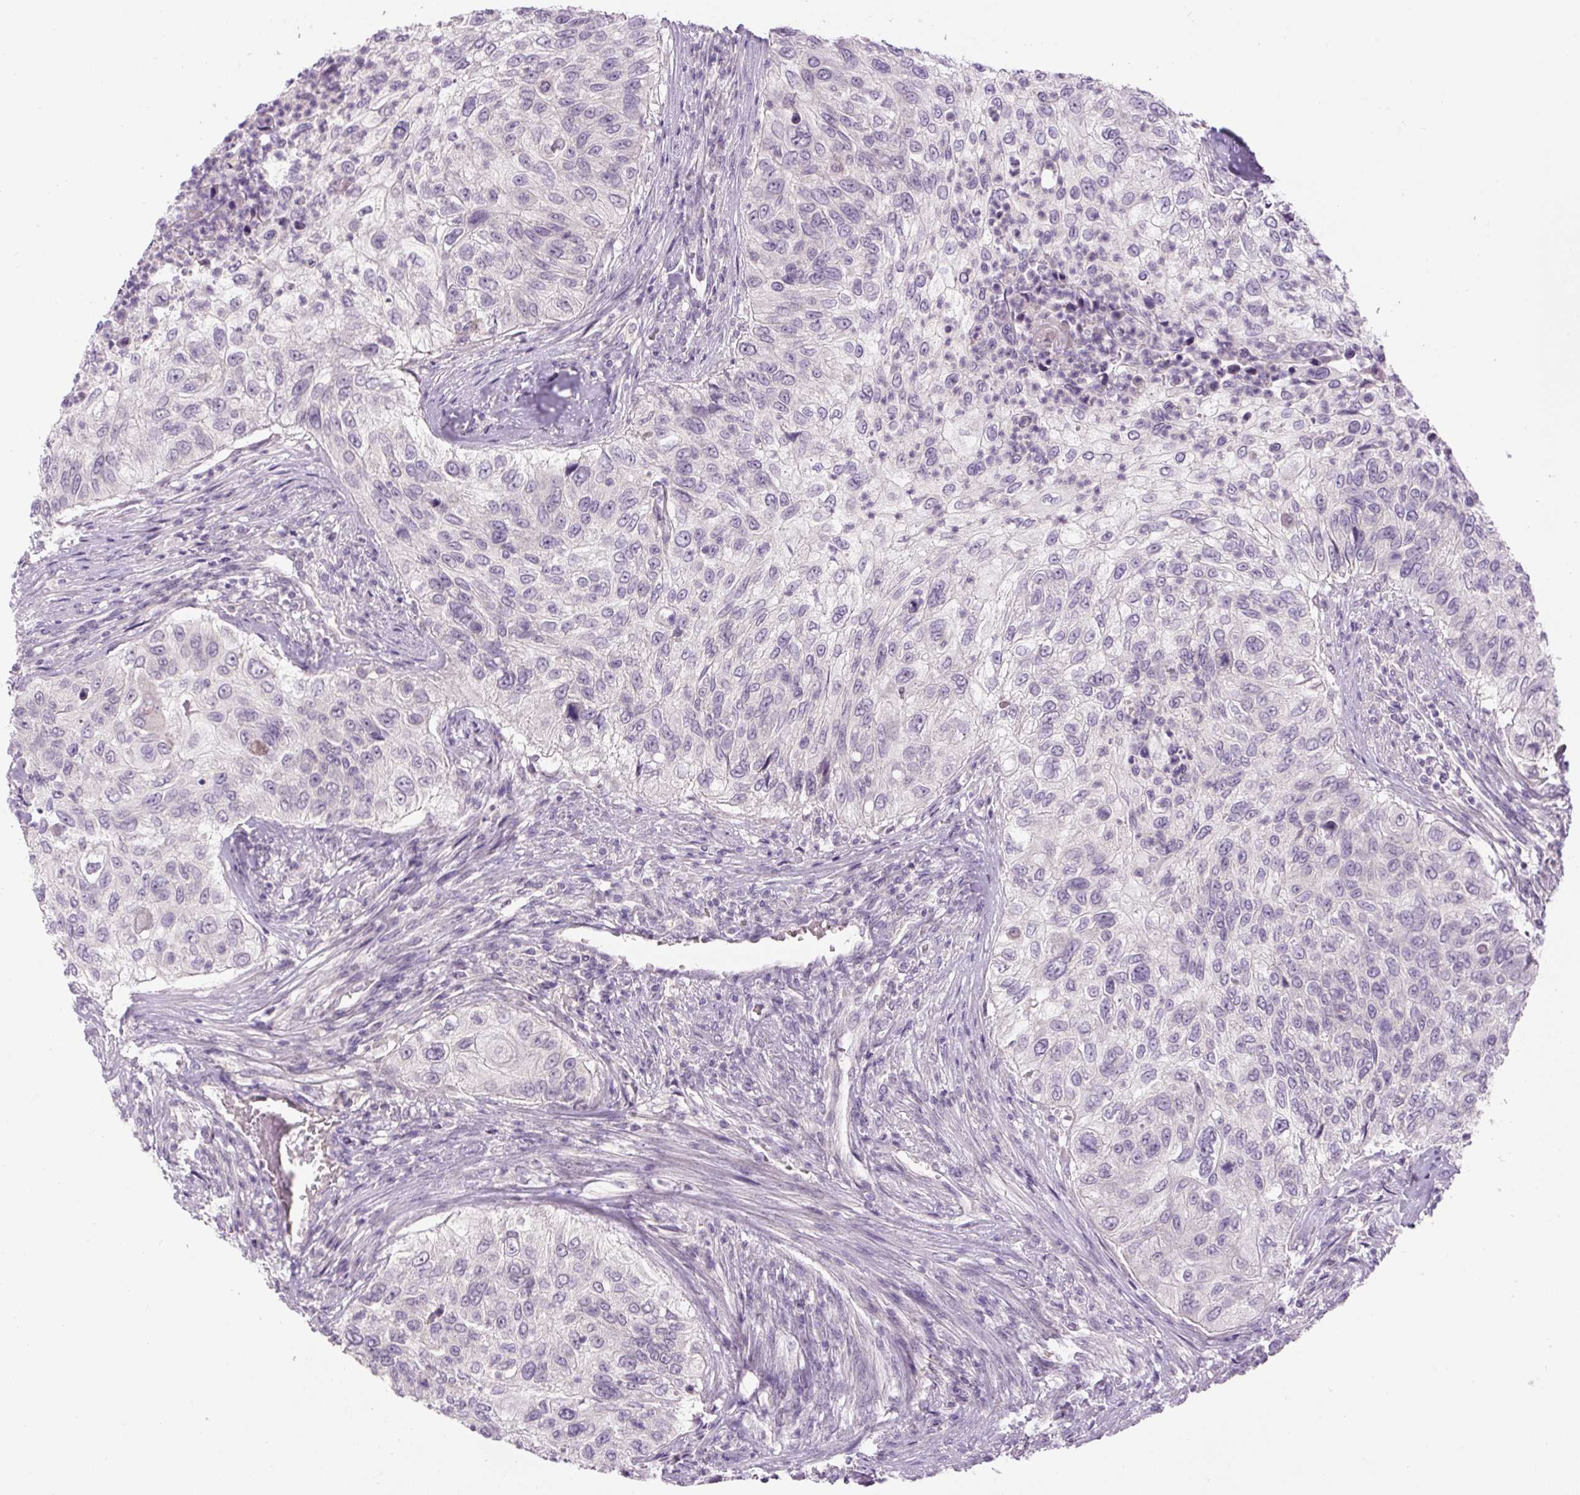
{"staining": {"intensity": "negative", "quantity": "none", "location": "none"}, "tissue": "urothelial cancer", "cell_type": "Tumor cells", "image_type": "cancer", "snomed": [{"axis": "morphology", "description": "Urothelial carcinoma, High grade"}, {"axis": "topography", "description": "Urinary bladder"}], "caption": "Photomicrograph shows no significant protein expression in tumor cells of urothelial cancer.", "gene": "FABP7", "patient": {"sex": "female", "age": 60}}